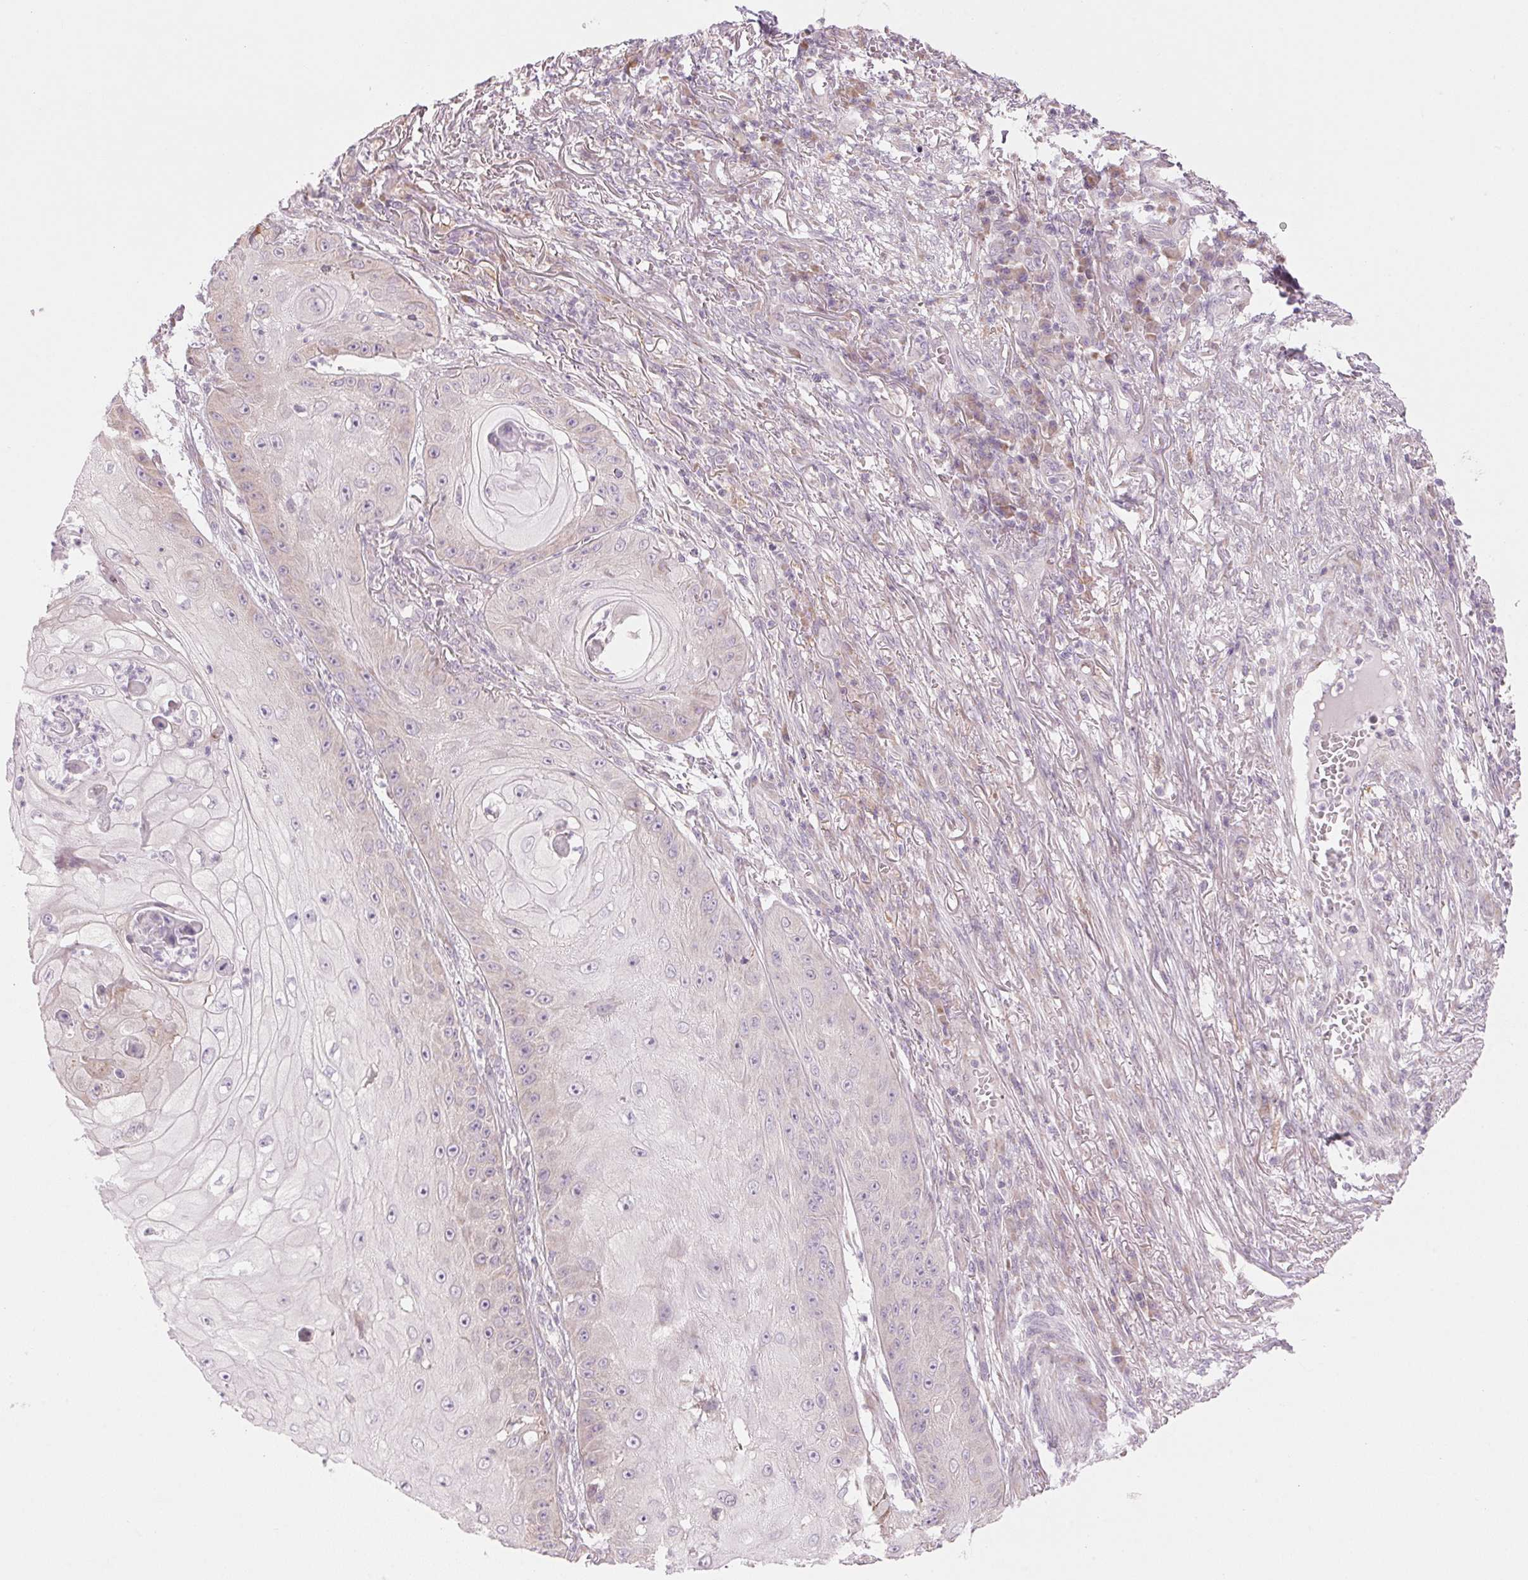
{"staining": {"intensity": "negative", "quantity": "none", "location": "none"}, "tissue": "skin cancer", "cell_type": "Tumor cells", "image_type": "cancer", "snomed": [{"axis": "morphology", "description": "Squamous cell carcinoma, NOS"}, {"axis": "topography", "description": "Skin"}], "caption": "This micrograph is of skin squamous cell carcinoma stained with immunohistochemistry to label a protein in brown with the nuclei are counter-stained blue. There is no positivity in tumor cells. (Immunohistochemistry (ihc), brightfield microscopy, high magnification).", "gene": "GNMT", "patient": {"sex": "male", "age": 70}}